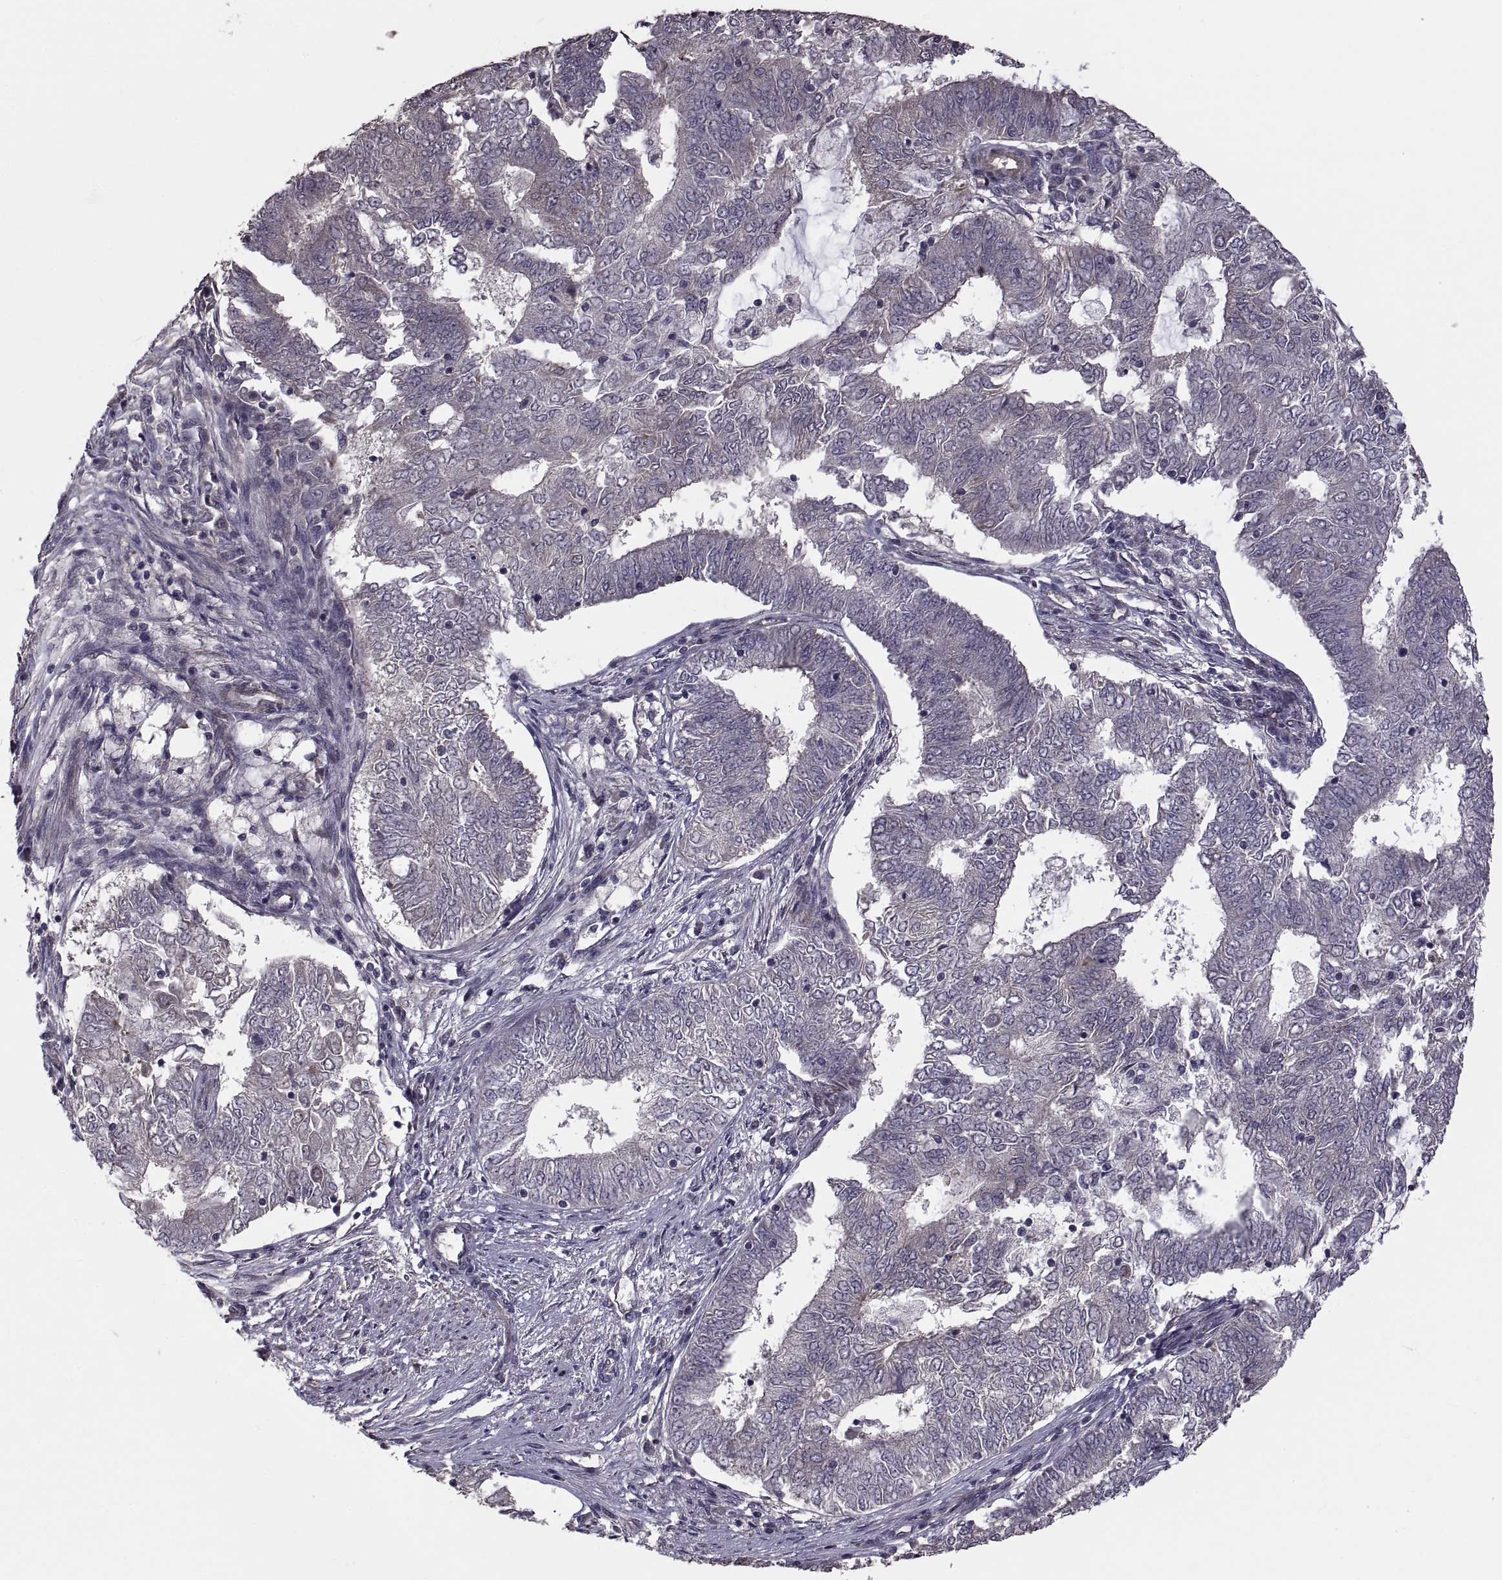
{"staining": {"intensity": "negative", "quantity": "none", "location": "none"}, "tissue": "endometrial cancer", "cell_type": "Tumor cells", "image_type": "cancer", "snomed": [{"axis": "morphology", "description": "Adenocarcinoma, NOS"}, {"axis": "topography", "description": "Endometrium"}], "caption": "This is an immunohistochemistry (IHC) image of endometrial adenocarcinoma. There is no staining in tumor cells.", "gene": "PMM2", "patient": {"sex": "female", "age": 62}}